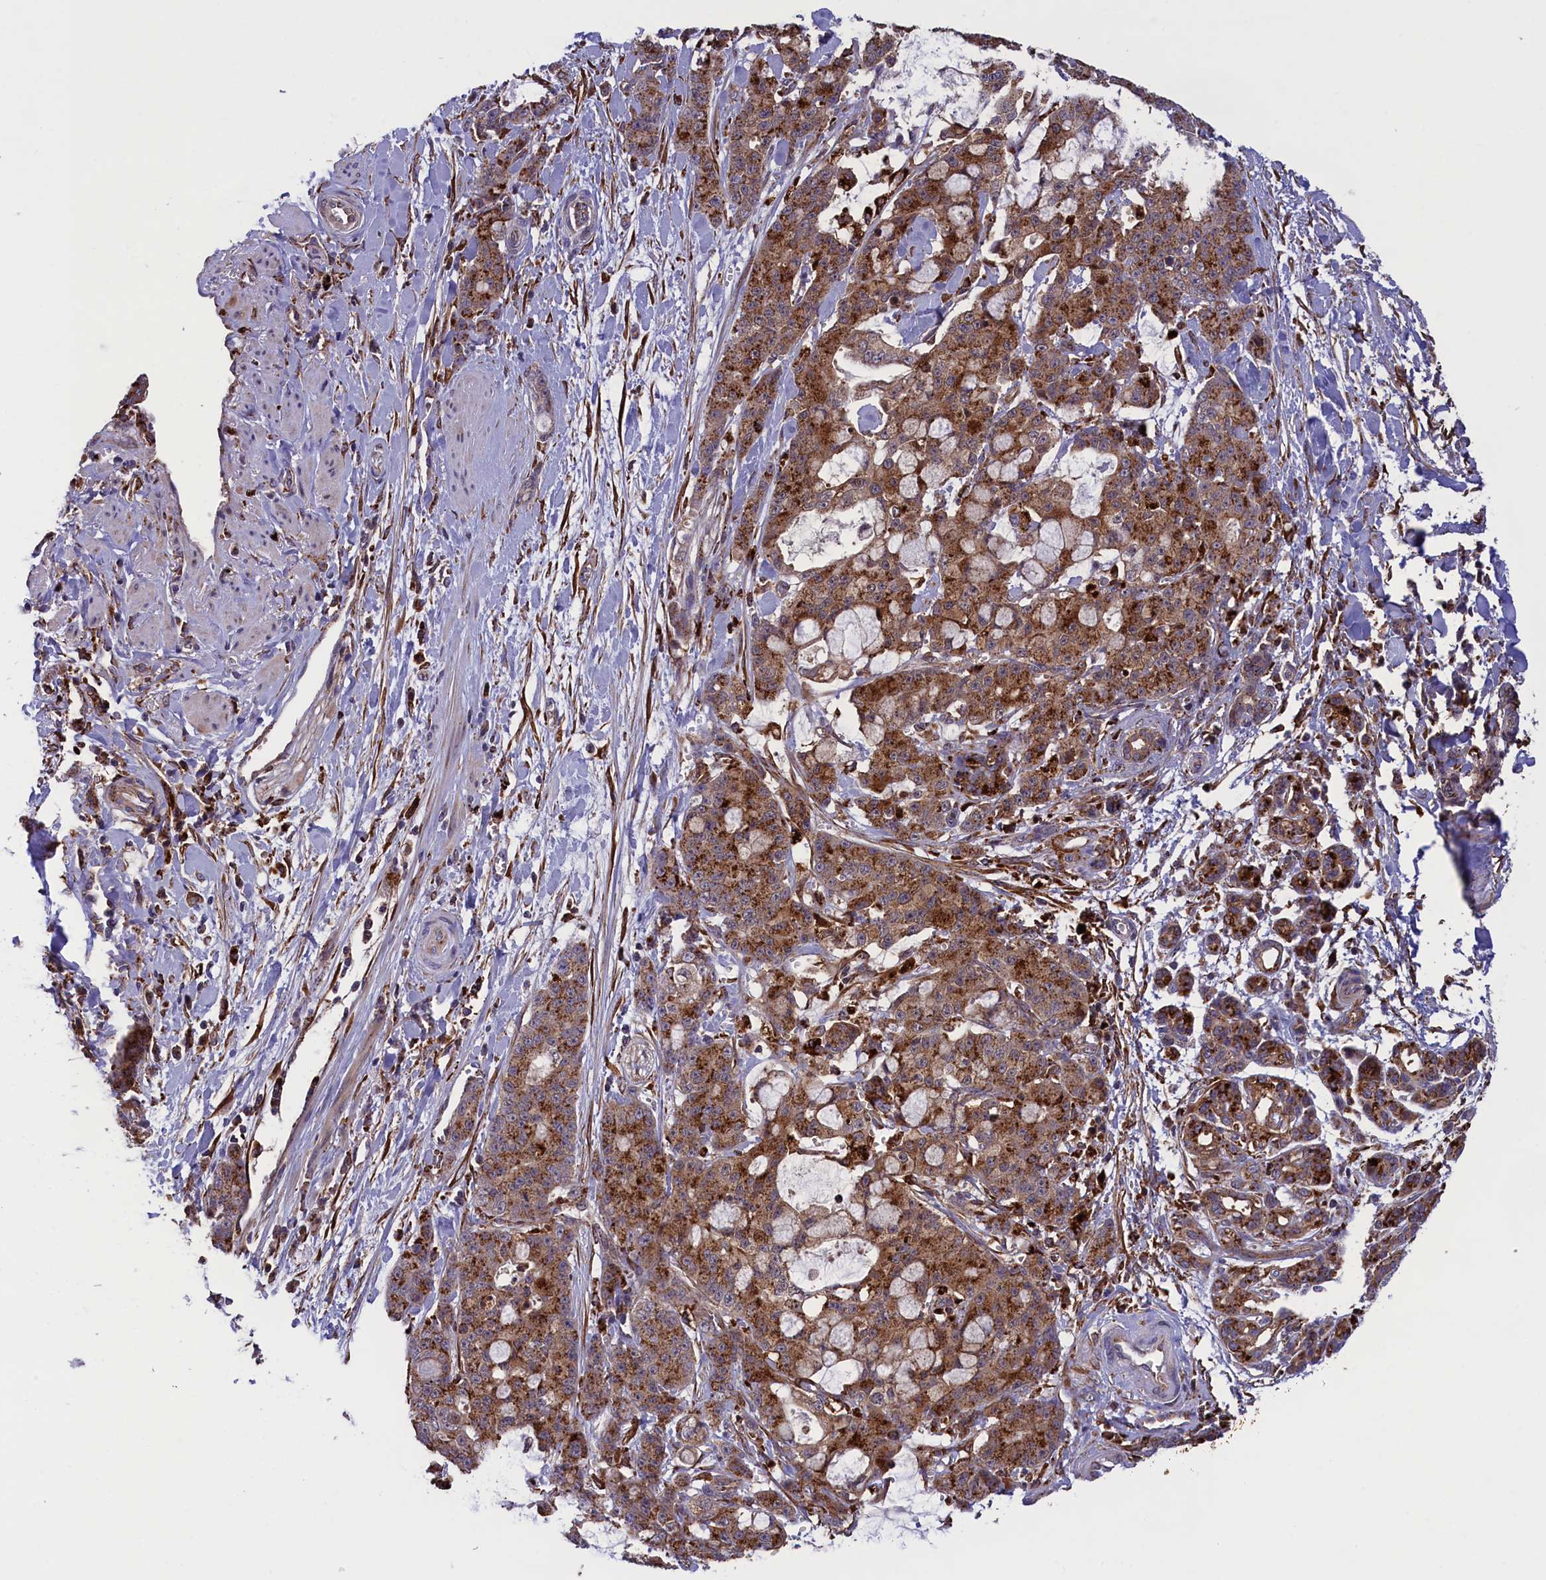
{"staining": {"intensity": "moderate", "quantity": ">75%", "location": "cytoplasmic/membranous"}, "tissue": "pancreatic cancer", "cell_type": "Tumor cells", "image_type": "cancer", "snomed": [{"axis": "morphology", "description": "Adenocarcinoma, NOS"}, {"axis": "topography", "description": "Pancreas"}], "caption": "A medium amount of moderate cytoplasmic/membranous expression is seen in about >75% of tumor cells in pancreatic cancer (adenocarcinoma) tissue.", "gene": "MAN2B1", "patient": {"sex": "female", "age": 73}}